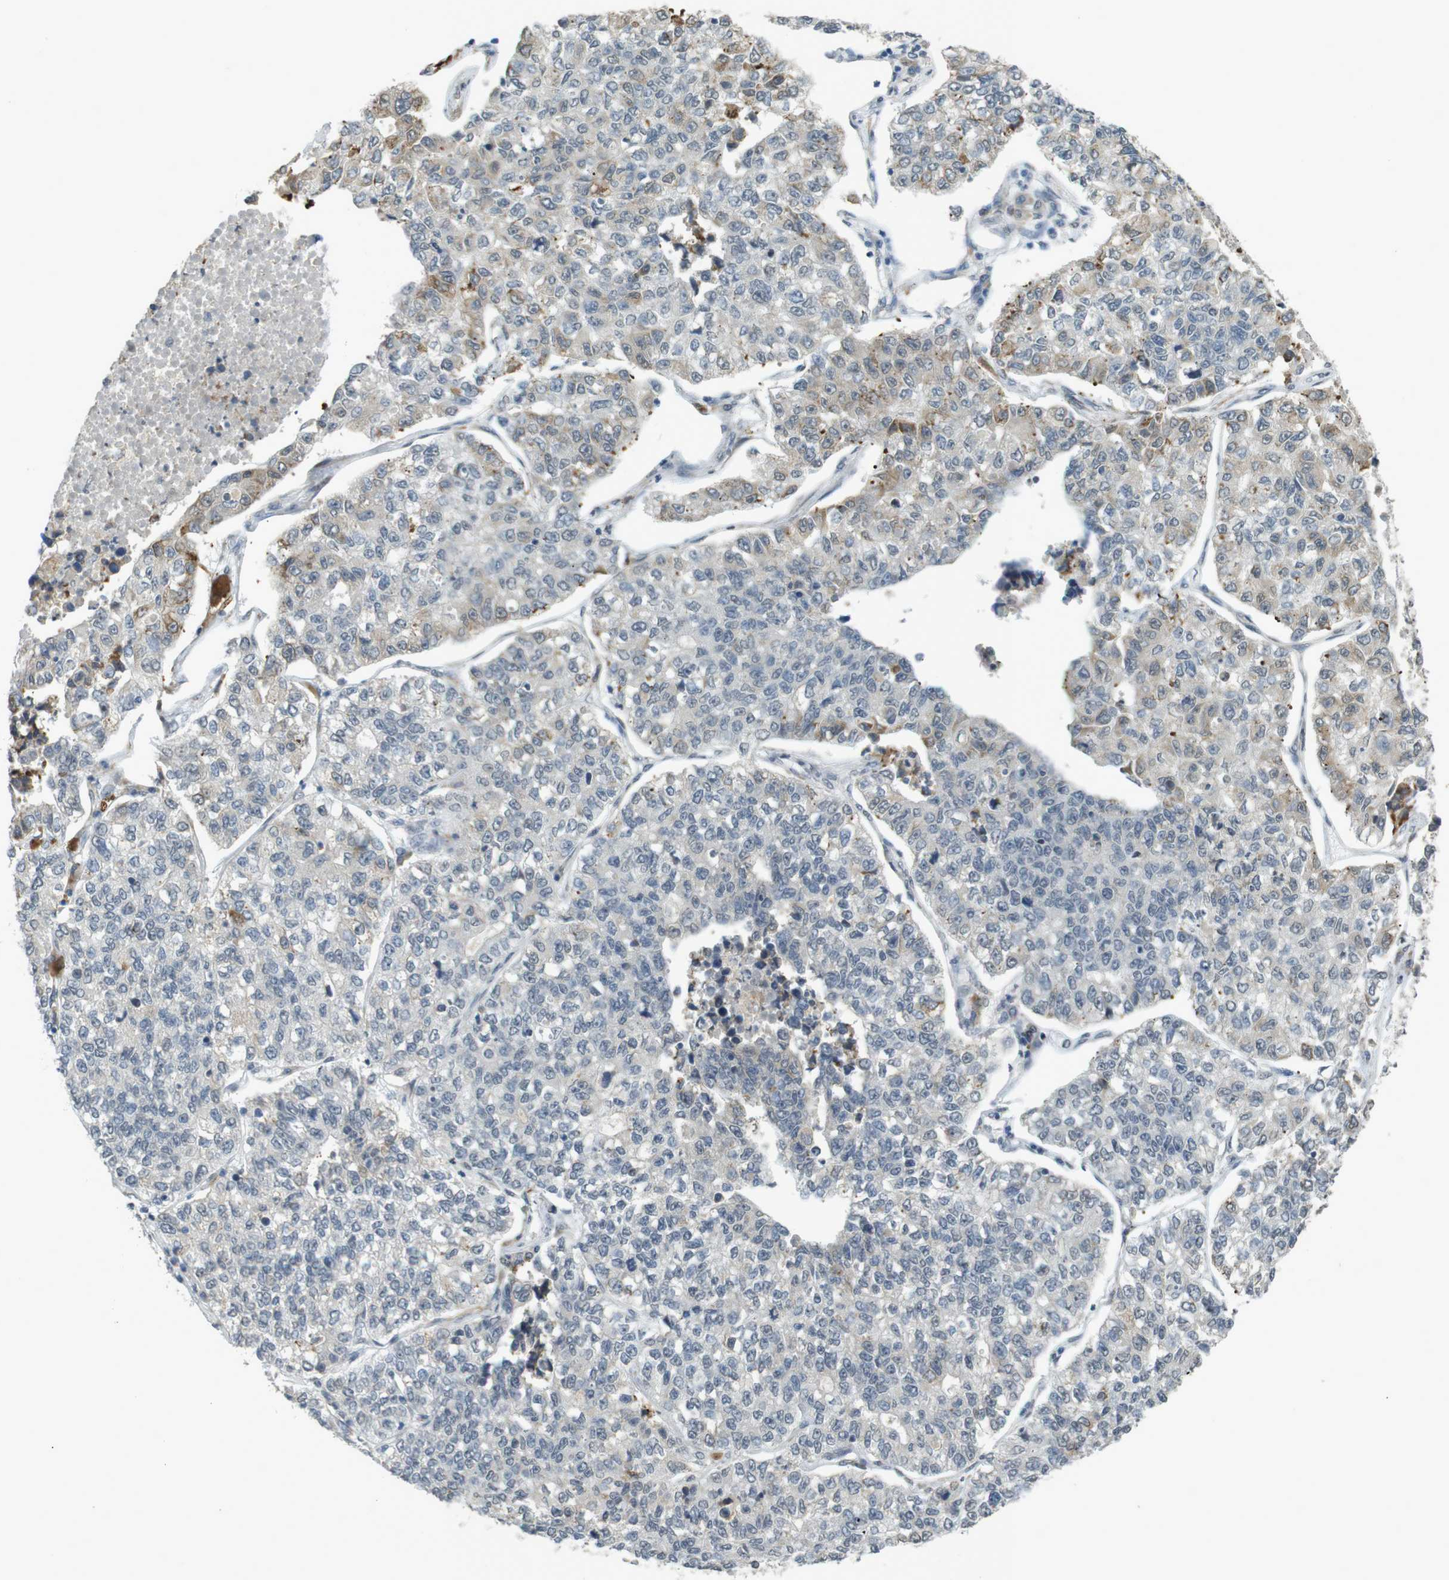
{"staining": {"intensity": "weak", "quantity": "<25%", "location": "cytoplasmic/membranous"}, "tissue": "lung cancer", "cell_type": "Tumor cells", "image_type": "cancer", "snomed": [{"axis": "morphology", "description": "Adenocarcinoma, NOS"}, {"axis": "topography", "description": "Lung"}], "caption": "A micrograph of lung cancer (adenocarcinoma) stained for a protein displays no brown staining in tumor cells.", "gene": "FZD10", "patient": {"sex": "male", "age": 49}}